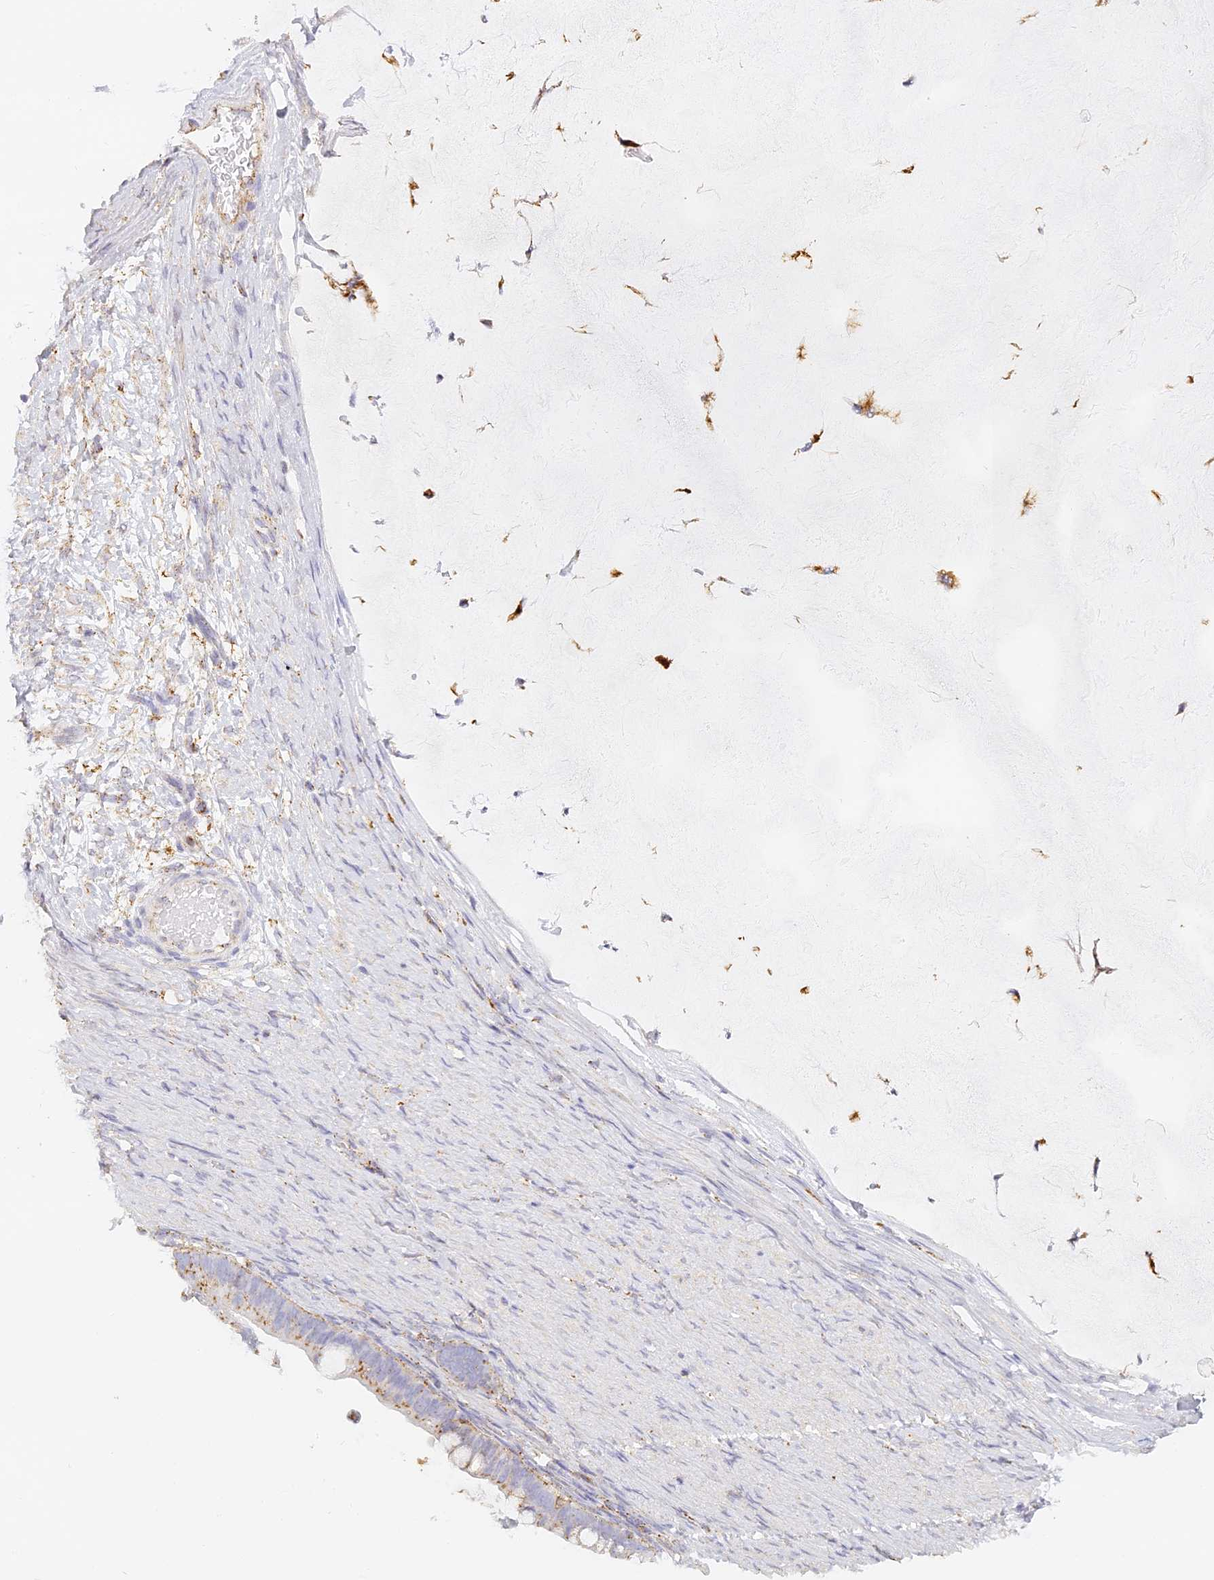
{"staining": {"intensity": "moderate", "quantity": ">75%", "location": "cytoplasmic/membranous"}, "tissue": "ovarian cancer", "cell_type": "Tumor cells", "image_type": "cancer", "snomed": [{"axis": "morphology", "description": "Cystadenocarcinoma, mucinous, NOS"}, {"axis": "topography", "description": "Ovary"}], "caption": "A medium amount of moderate cytoplasmic/membranous positivity is appreciated in approximately >75% of tumor cells in ovarian mucinous cystadenocarcinoma tissue.", "gene": "LAMP2", "patient": {"sex": "female", "age": 61}}